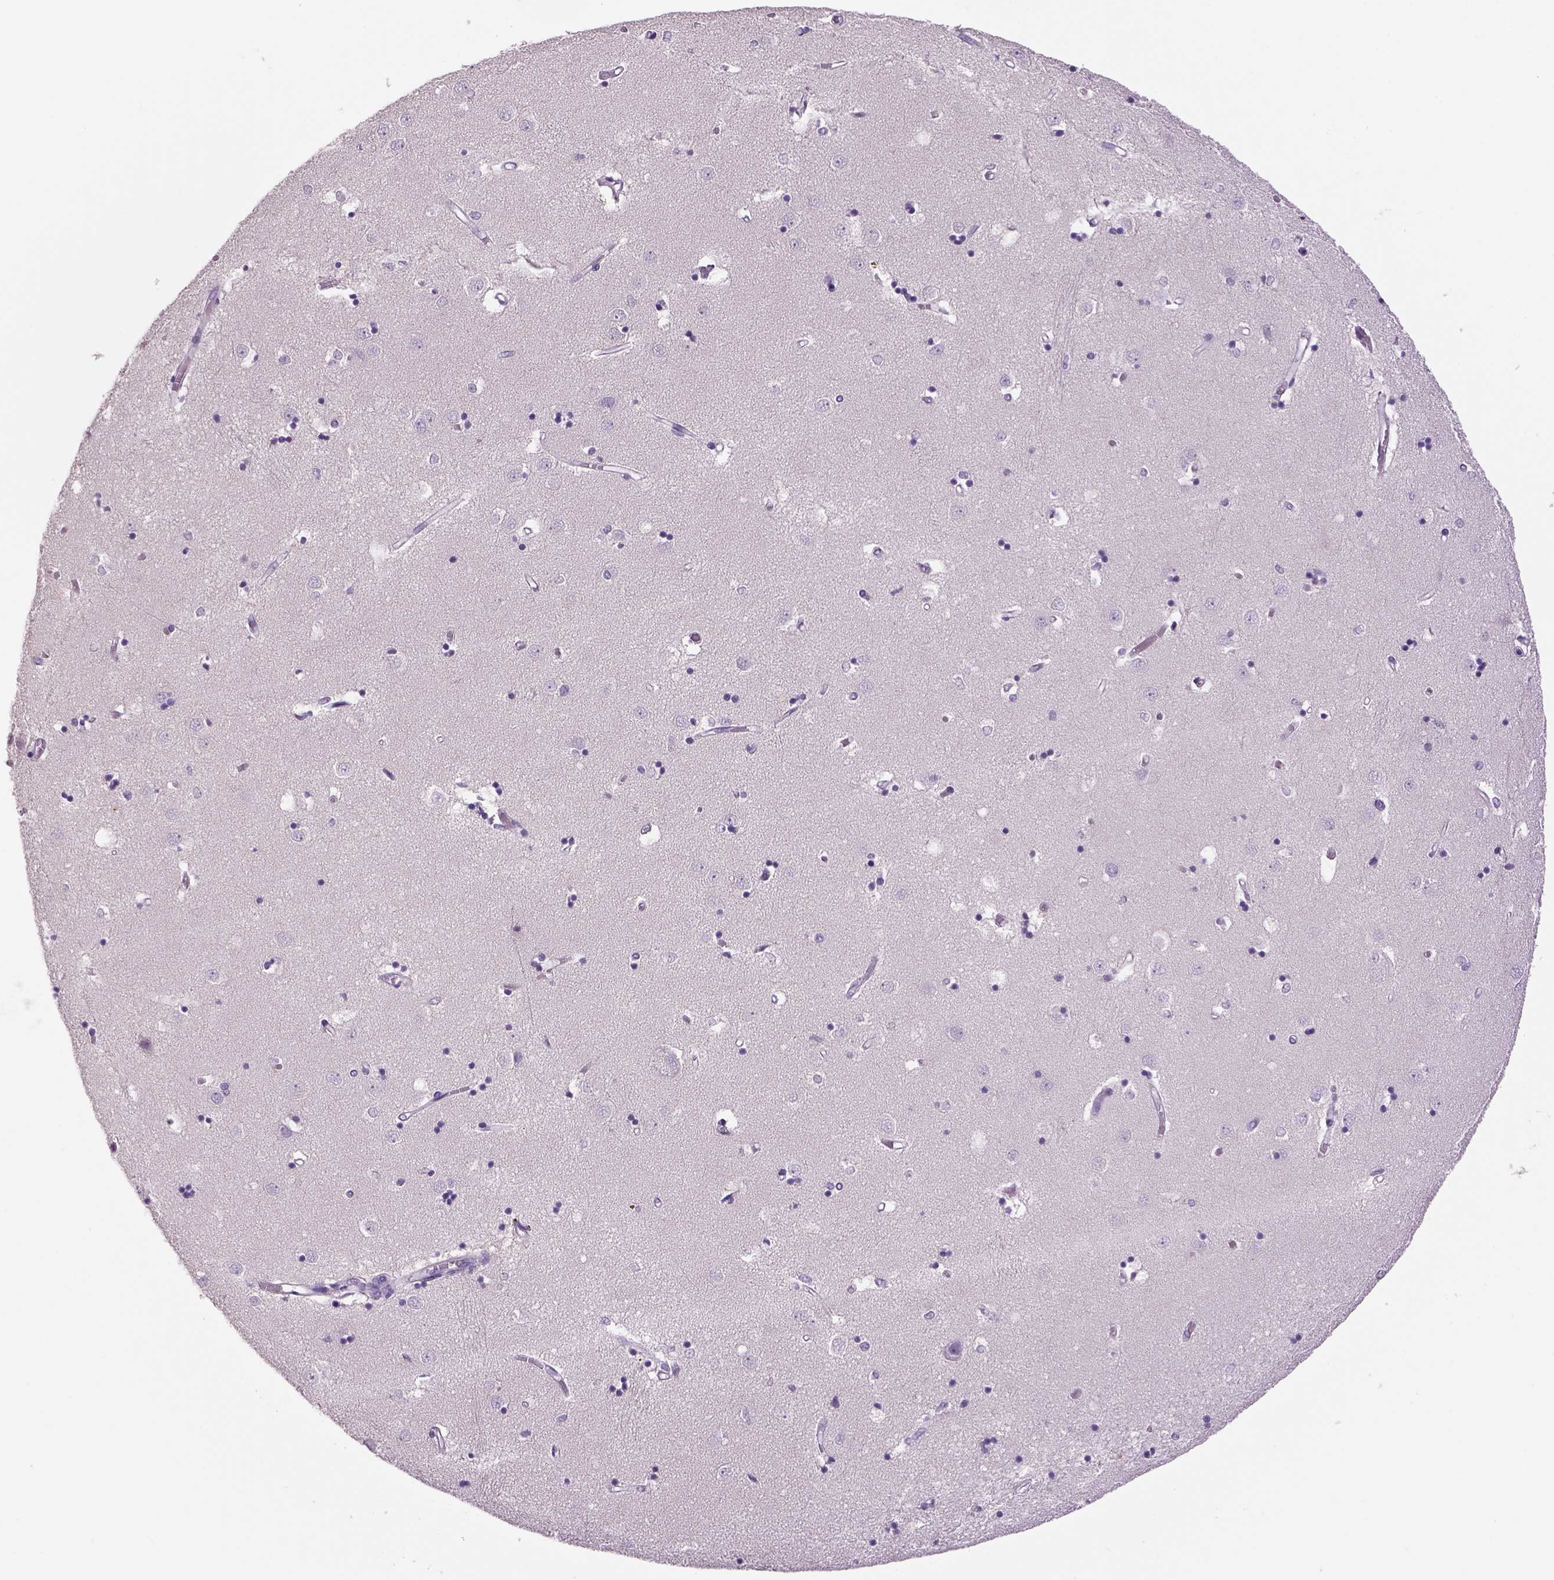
{"staining": {"intensity": "negative", "quantity": "none", "location": "none"}, "tissue": "caudate", "cell_type": "Glial cells", "image_type": "normal", "snomed": [{"axis": "morphology", "description": "Normal tissue, NOS"}, {"axis": "topography", "description": "Lateral ventricle wall"}], "caption": "The image displays no staining of glial cells in unremarkable caudate. (Immunohistochemistry (ihc), brightfield microscopy, high magnification).", "gene": "DBH", "patient": {"sex": "male", "age": 54}}